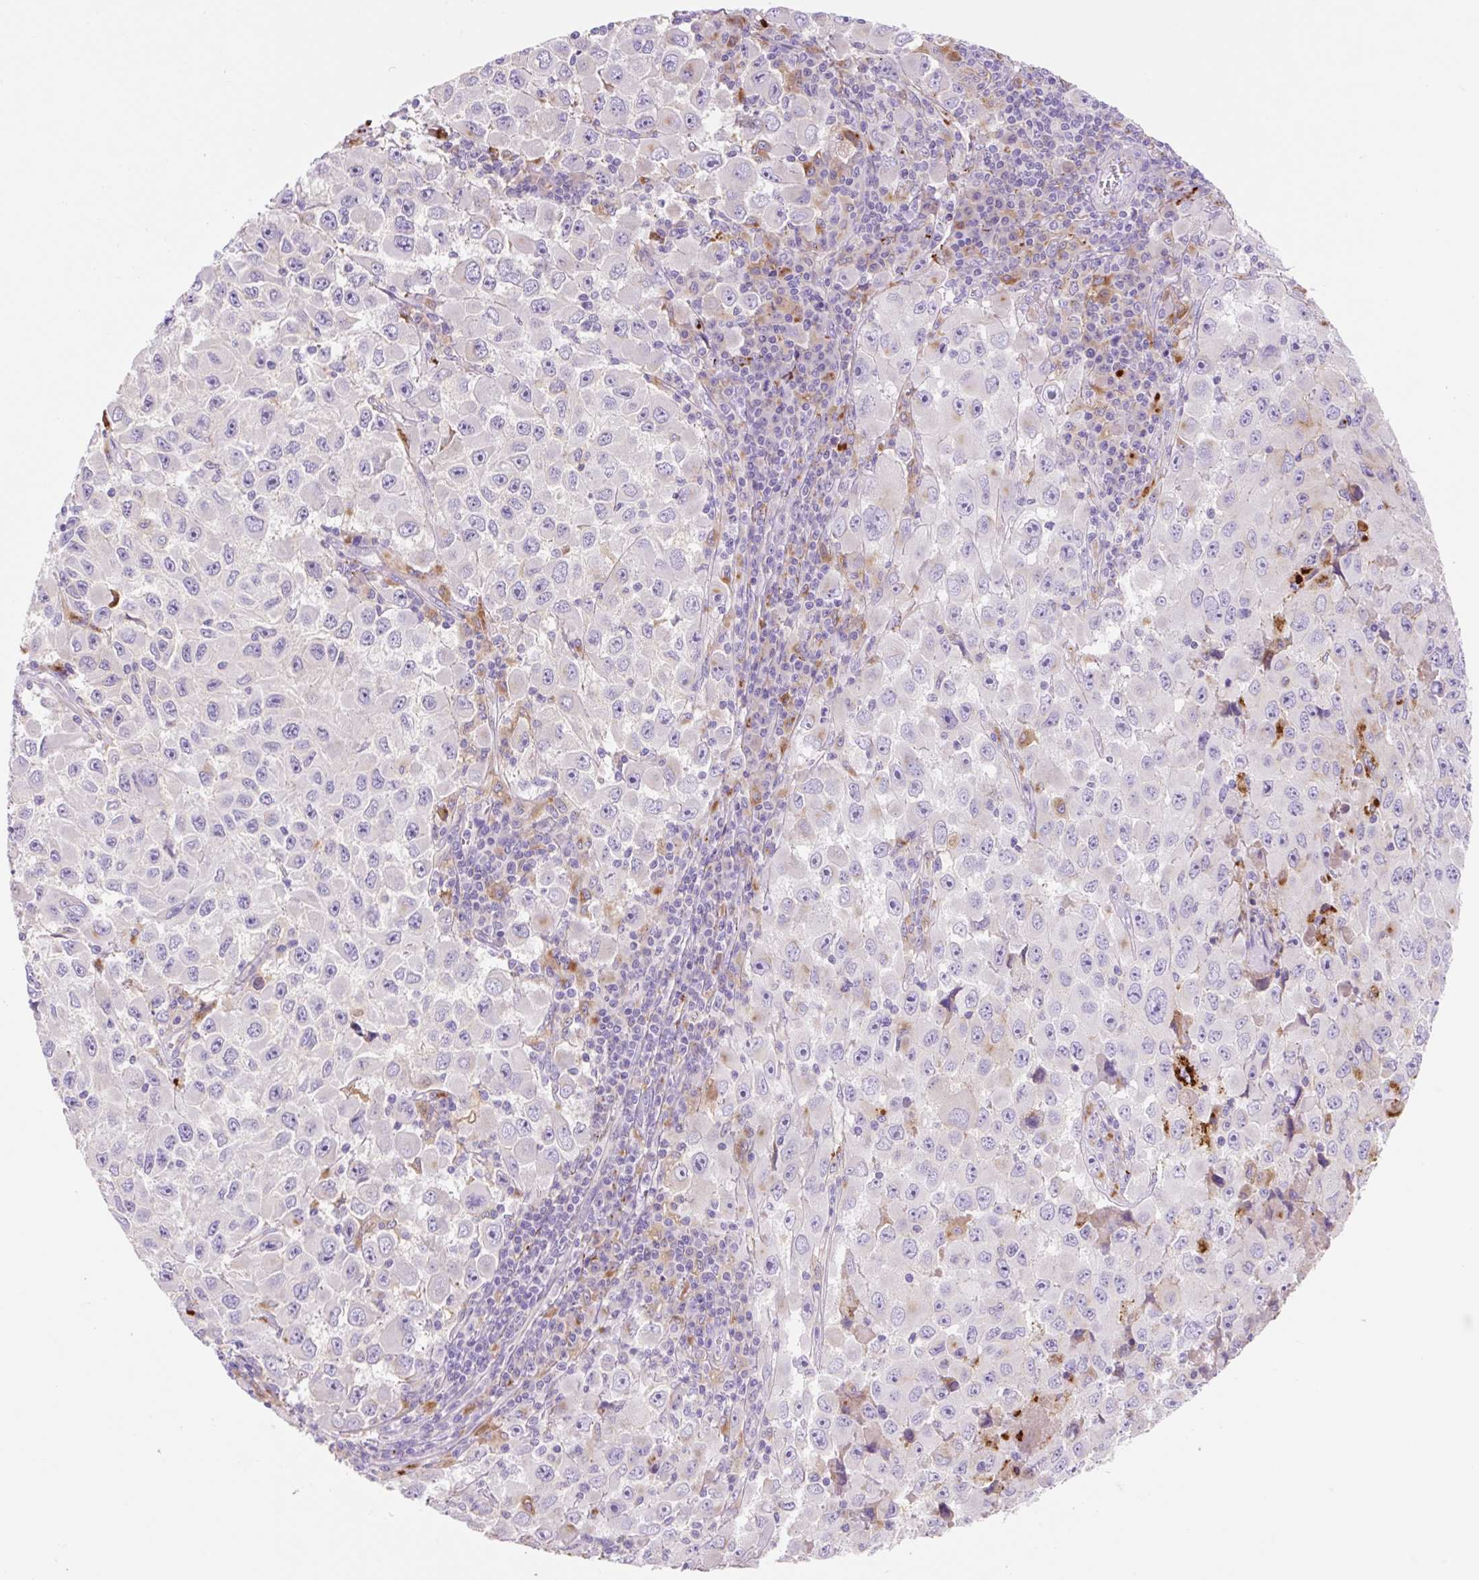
{"staining": {"intensity": "negative", "quantity": "none", "location": "none"}, "tissue": "melanoma", "cell_type": "Tumor cells", "image_type": "cancer", "snomed": [{"axis": "morphology", "description": "Malignant melanoma, Metastatic site"}, {"axis": "topography", "description": "Lymph node"}], "caption": "DAB (3,3'-diaminobenzidine) immunohistochemical staining of malignant melanoma (metastatic site) exhibits no significant expression in tumor cells.", "gene": "HEXA", "patient": {"sex": "female", "age": 67}}